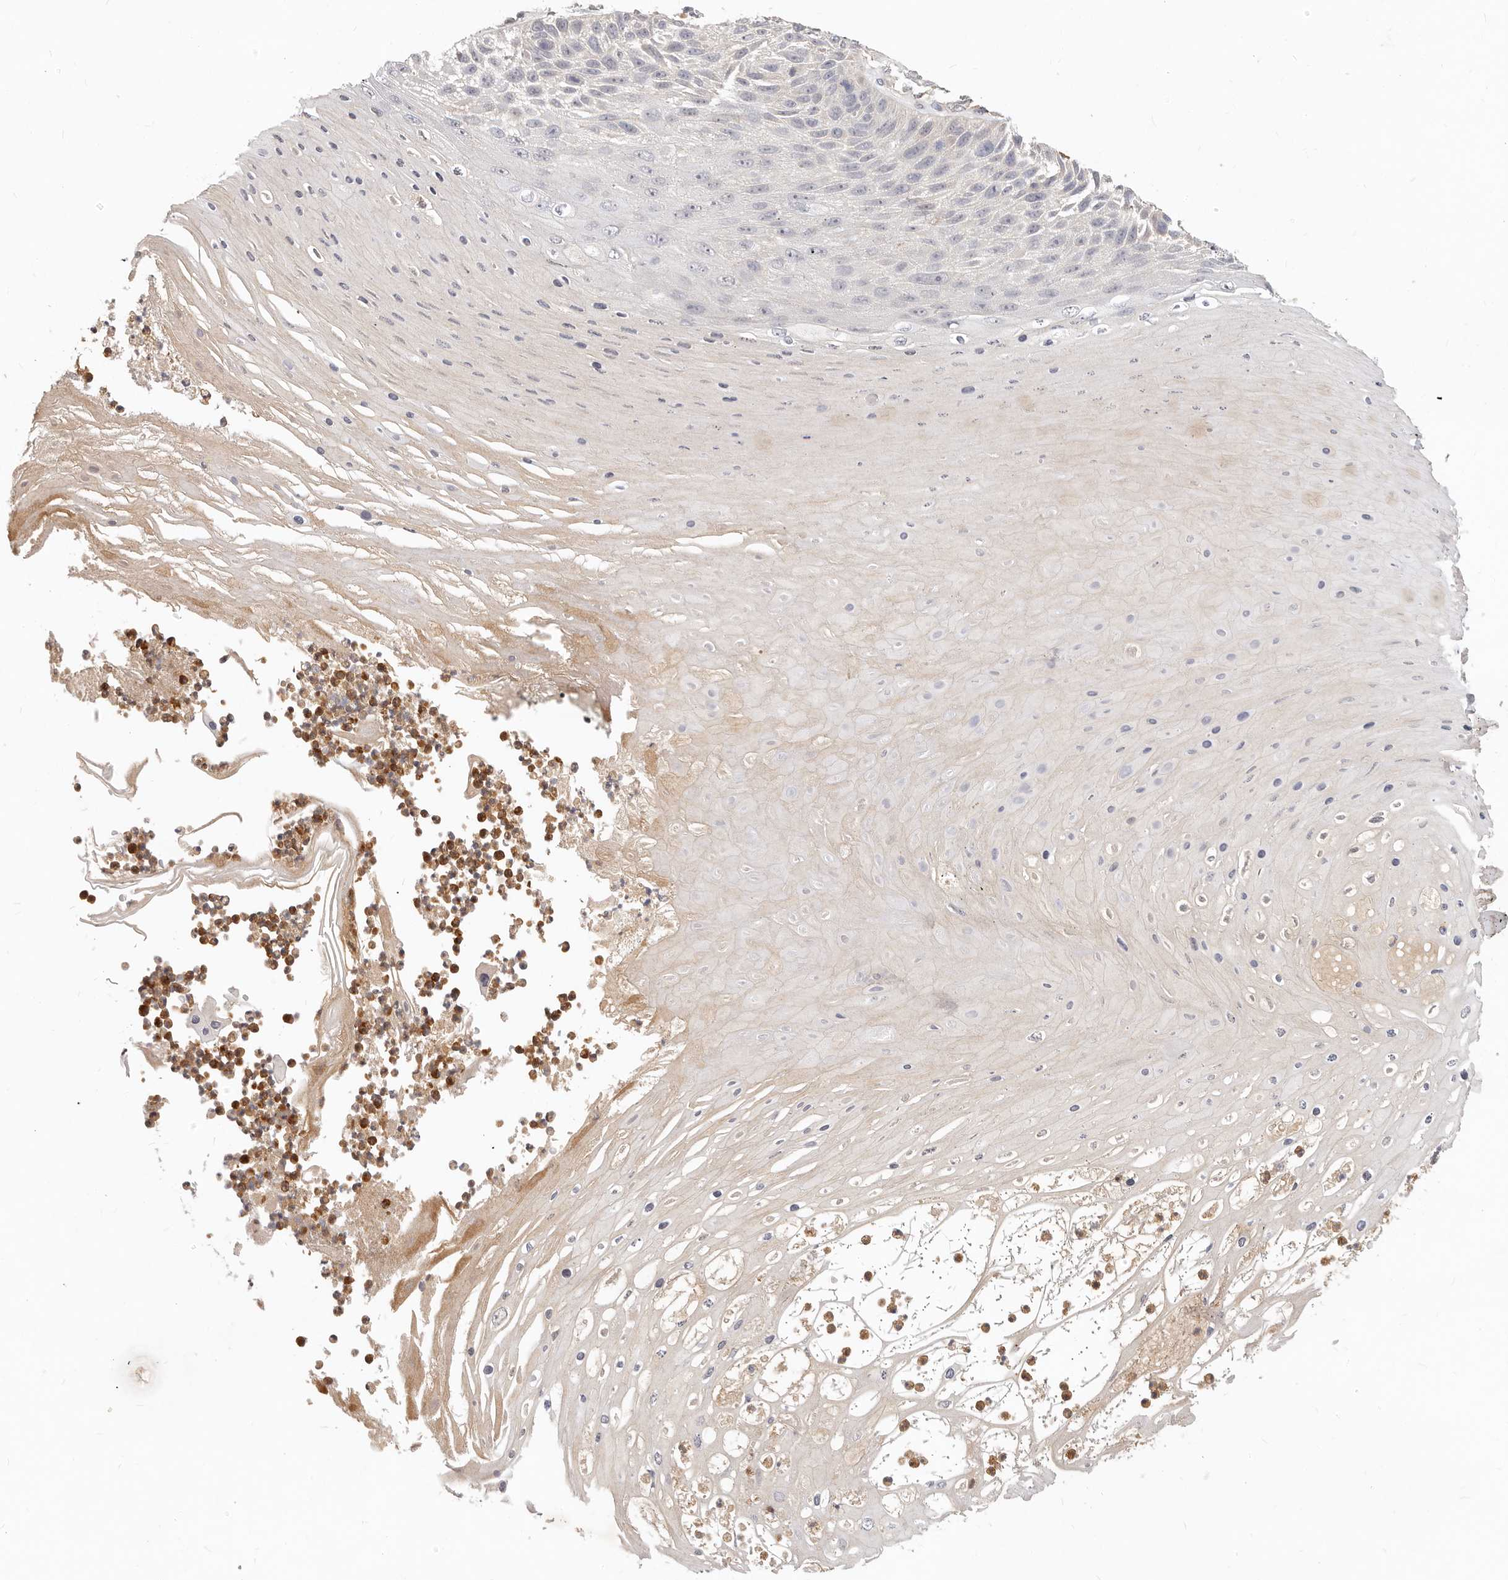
{"staining": {"intensity": "negative", "quantity": "none", "location": "none"}, "tissue": "skin cancer", "cell_type": "Tumor cells", "image_type": "cancer", "snomed": [{"axis": "morphology", "description": "Squamous cell carcinoma, NOS"}, {"axis": "topography", "description": "Skin"}], "caption": "A micrograph of human skin cancer (squamous cell carcinoma) is negative for staining in tumor cells.", "gene": "USP49", "patient": {"sex": "female", "age": 88}}